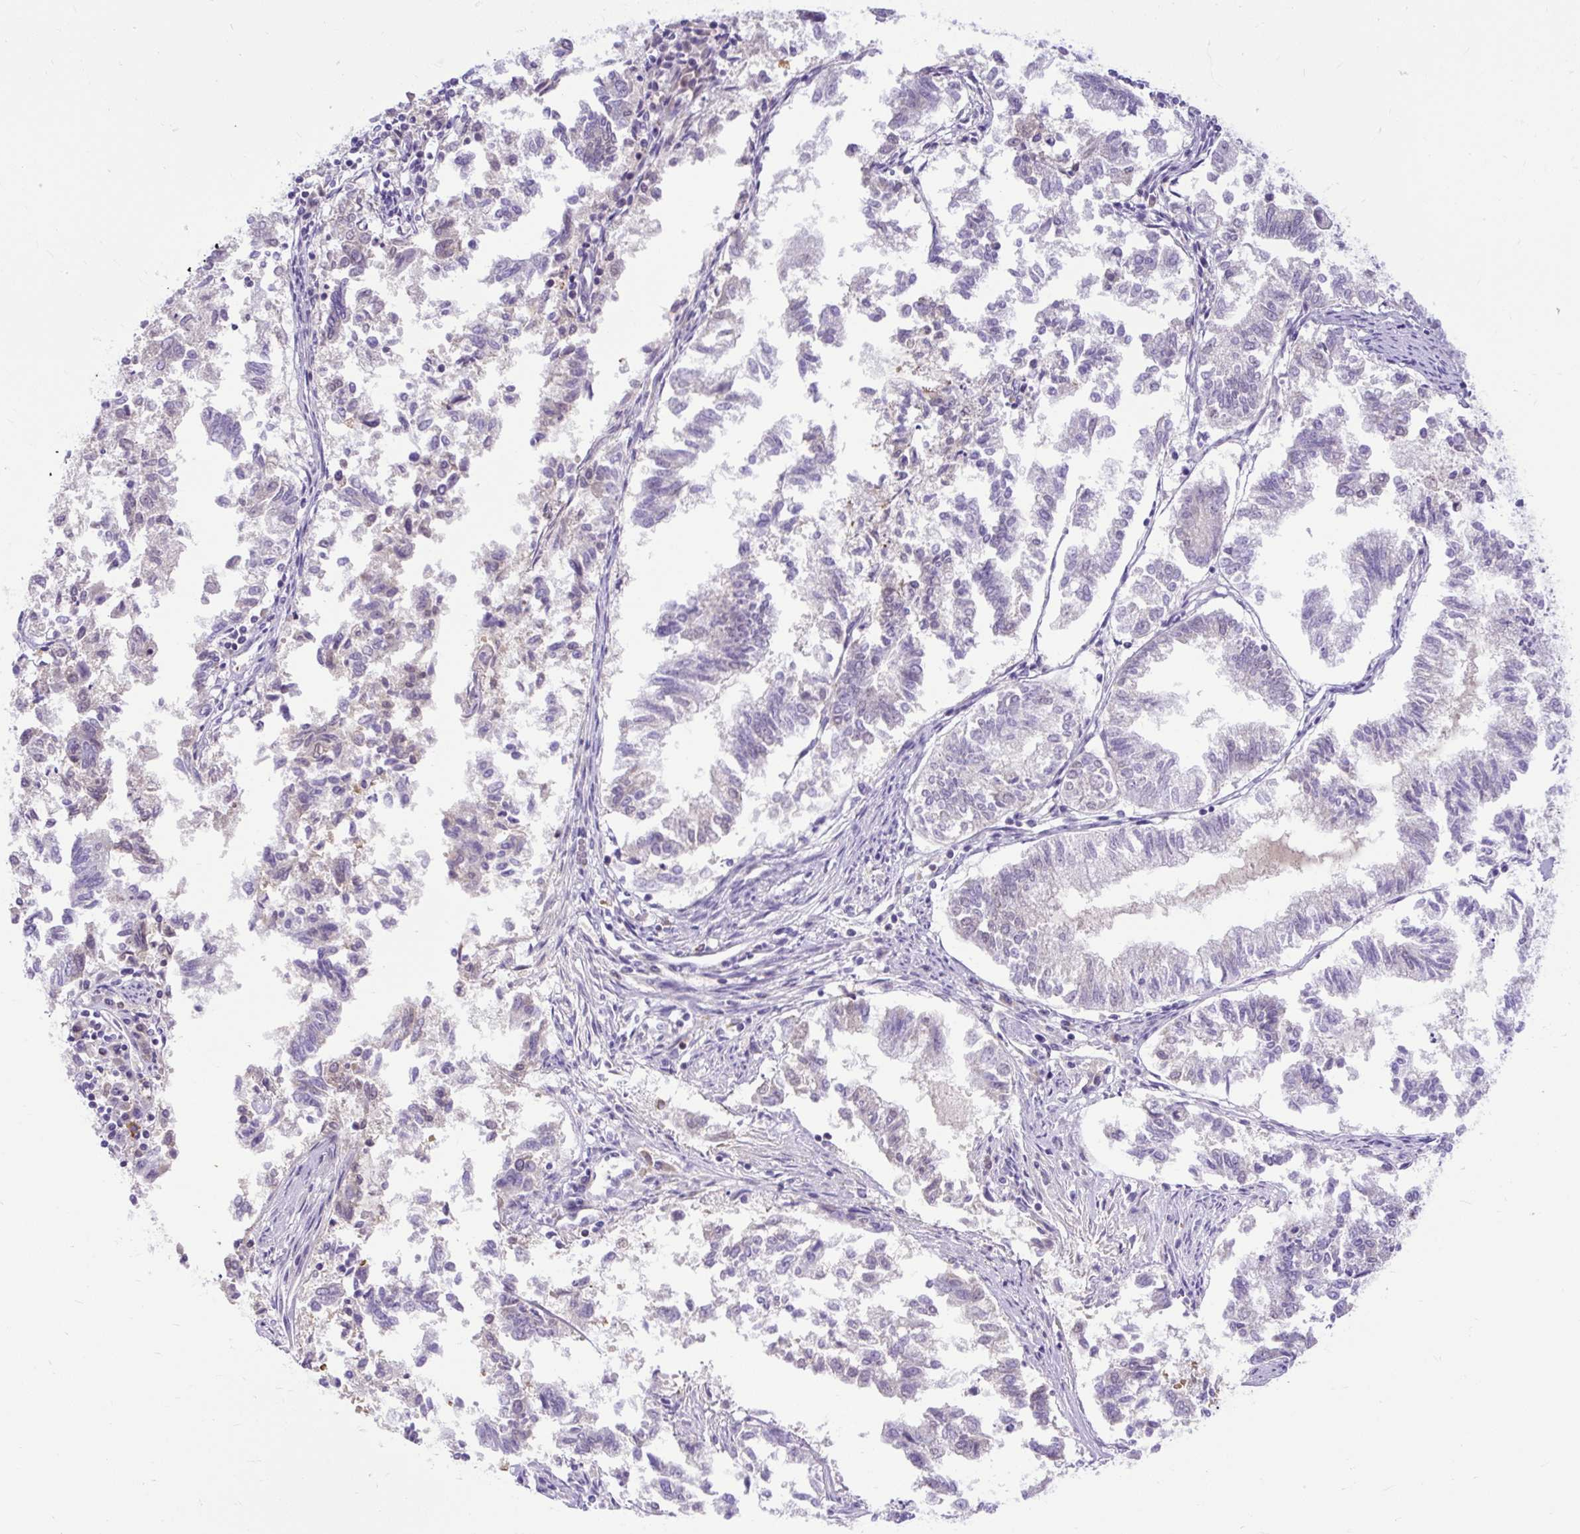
{"staining": {"intensity": "negative", "quantity": "none", "location": "none"}, "tissue": "endometrial cancer", "cell_type": "Tumor cells", "image_type": "cancer", "snomed": [{"axis": "morphology", "description": "Necrosis, NOS"}, {"axis": "morphology", "description": "Adenocarcinoma, NOS"}, {"axis": "topography", "description": "Endometrium"}], "caption": "High power microscopy micrograph of an IHC histopathology image of endometrial cancer, revealing no significant staining in tumor cells.", "gene": "SPTBN5", "patient": {"sex": "female", "age": 79}}